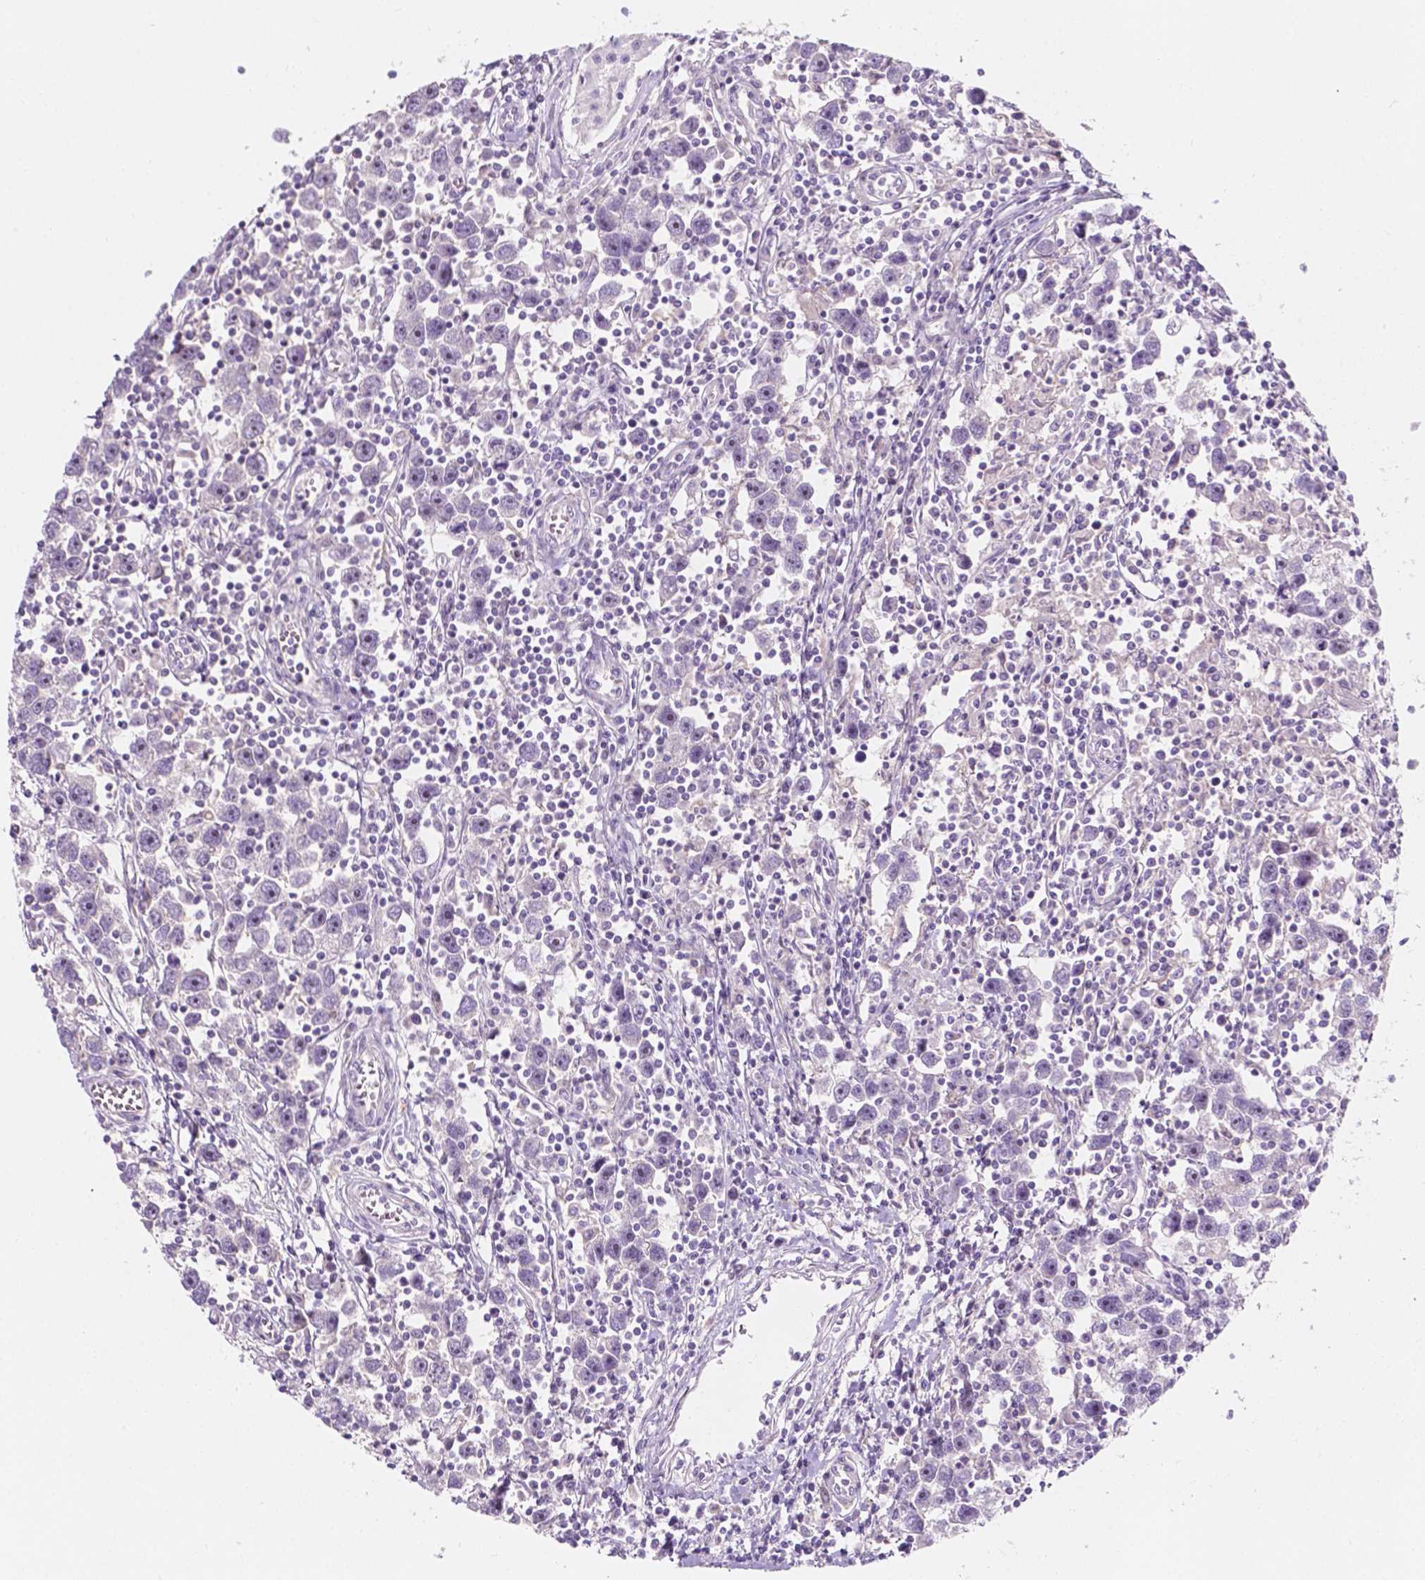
{"staining": {"intensity": "negative", "quantity": "none", "location": "none"}, "tissue": "testis cancer", "cell_type": "Tumor cells", "image_type": "cancer", "snomed": [{"axis": "morphology", "description": "Seminoma, NOS"}, {"axis": "topography", "description": "Testis"}], "caption": "Tumor cells are negative for protein expression in human seminoma (testis). (IHC, brightfield microscopy, high magnification).", "gene": "SIRT2", "patient": {"sex": "male", "age": 30}}